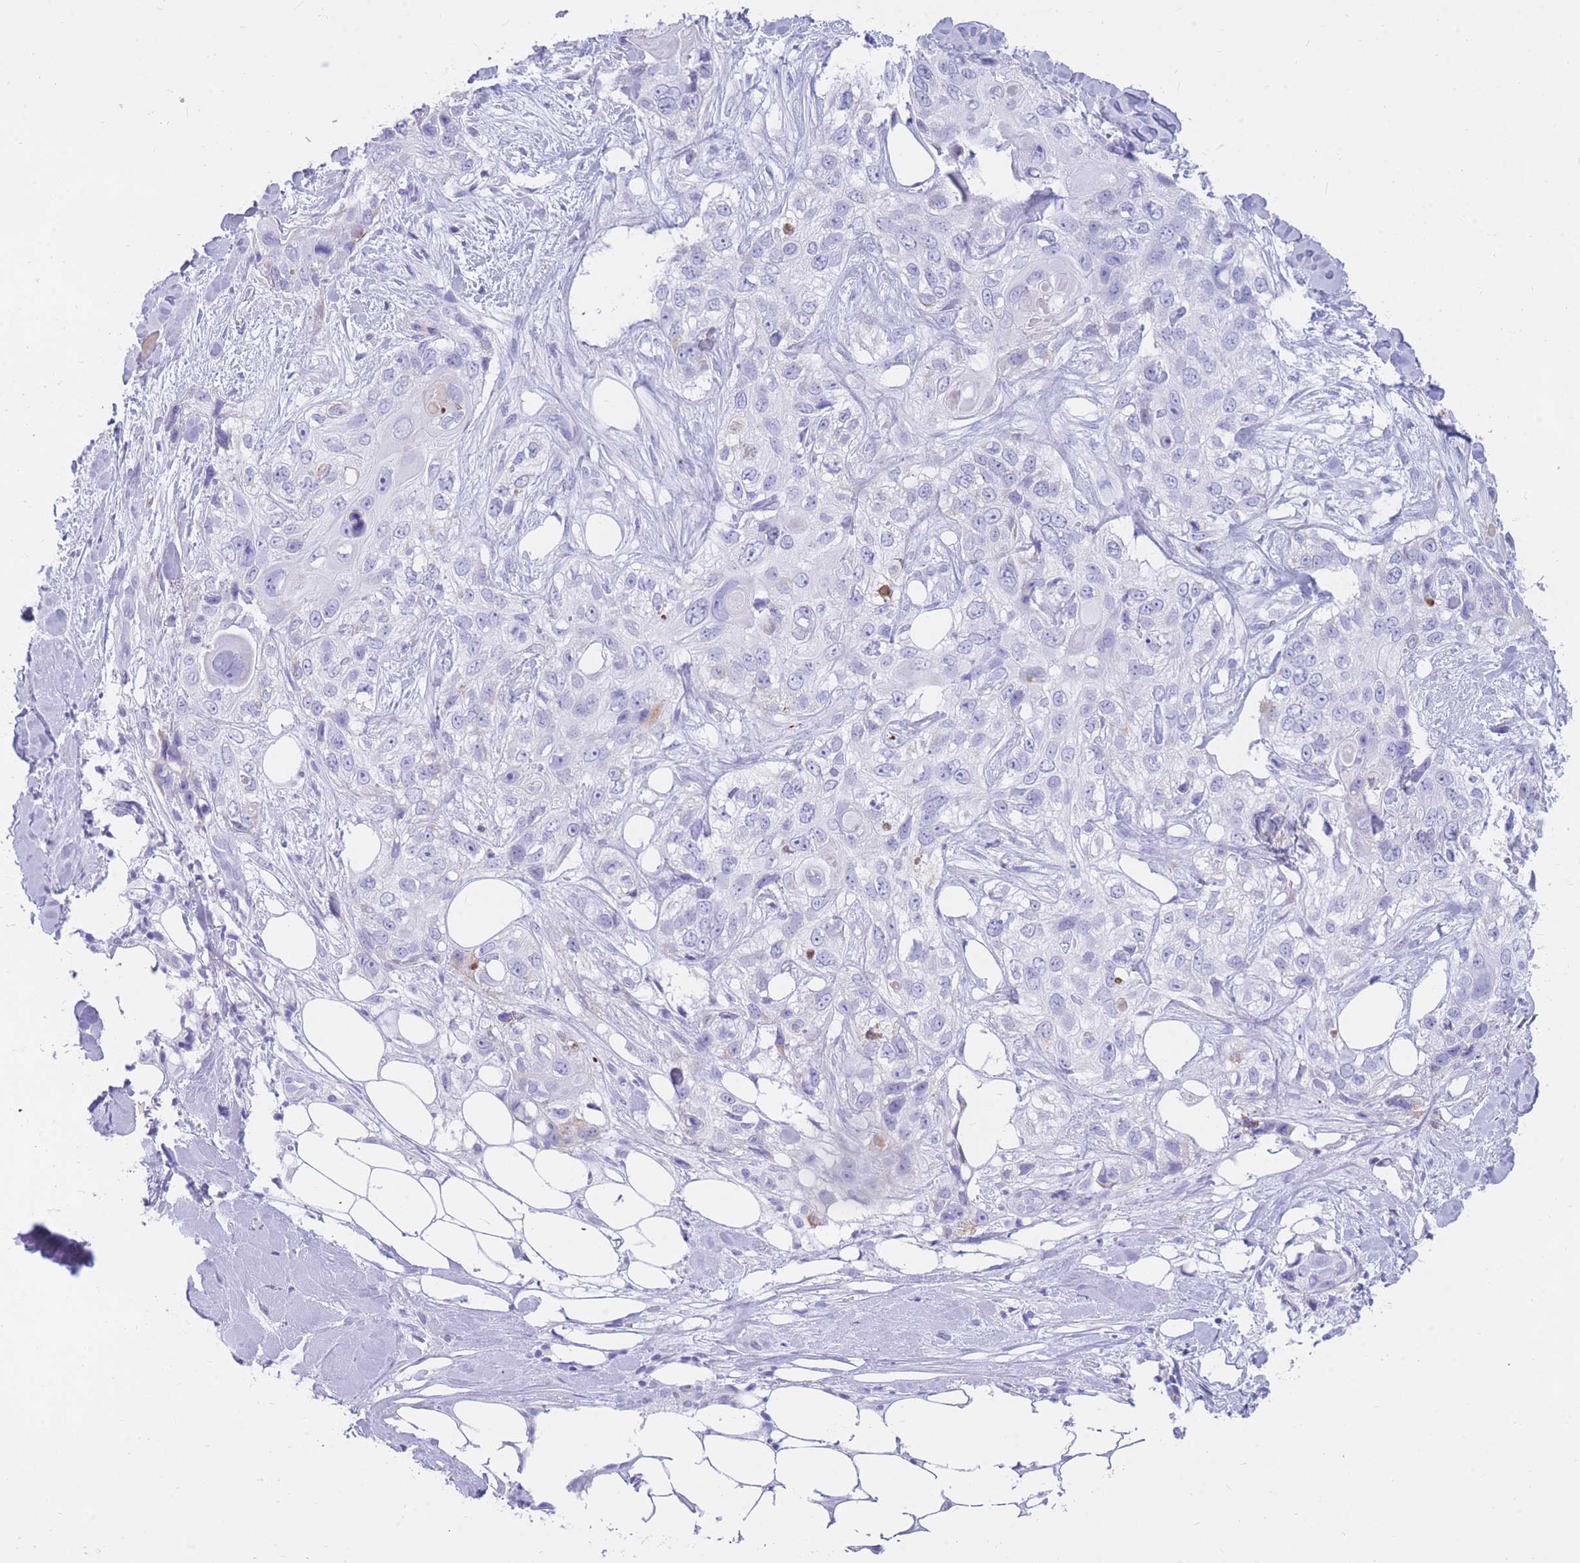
{"staining": {"intensity": "negative", "quantity": "none", "location": "none"}, "tissue": "skin cancer", "cell_type": "Tumor cells", "image_type": "cancer", "snomed": [{"axis": "morphology", "description": "Normal tissue, NOS"}, {"axis": "morphology", "description": "Squamous cell carcinoma, NOS"}, {"axis": "topography", "description": "Skin"}], "caption": "IHC image of neoplastic tissue: skin squamous cell carcinoma stained with DAB reveals no significant protein positivity in tumor cells.", "gene": "NKX1-2", "patient": {"sex": "male", "age": 72}}